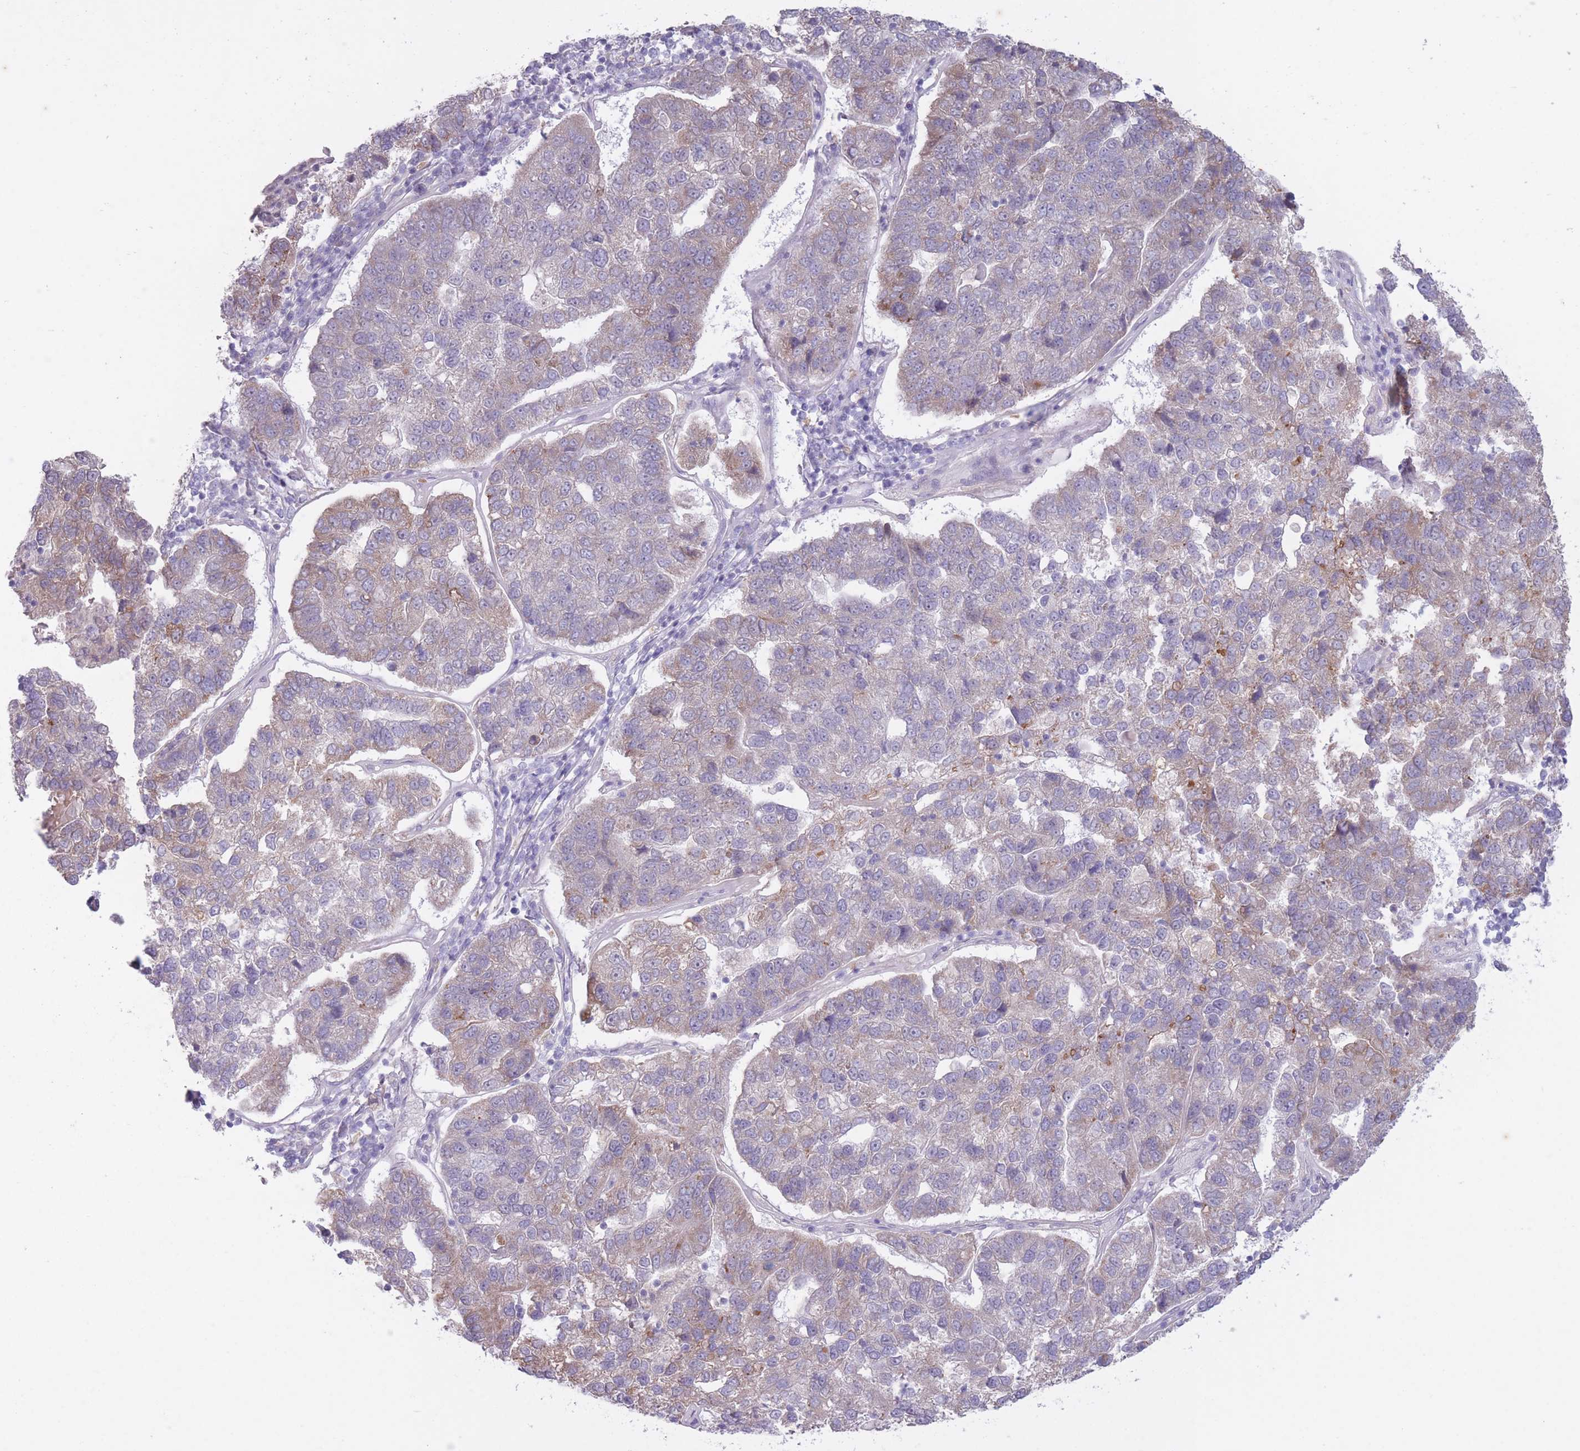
{"staining": {"intensity": "weak", "quantity": "<25%", "location": "cytoplasmic/membranous"}, "tissue": "pancreatic cancer", "cell_type": "Tumor cells", "image_type": "cancer", "snomed": [{"axis": "morphology", "description": "Adenocarcinoma, NOS"}, {"axis": "topography", "description": "Pancreas"}], "caption": "Immunohistochemical staining of pancreatic cancer (adenocarcinoma) displays no significant positivity in tumor cells. (Stains: DAB immunohistochemistry (IHC) with hematoxylin counter stain, Microscopy: brightfield microscopy at high magnification).", "gene": "ARPIN", "patient": {"sex": "female", "age": 61}}